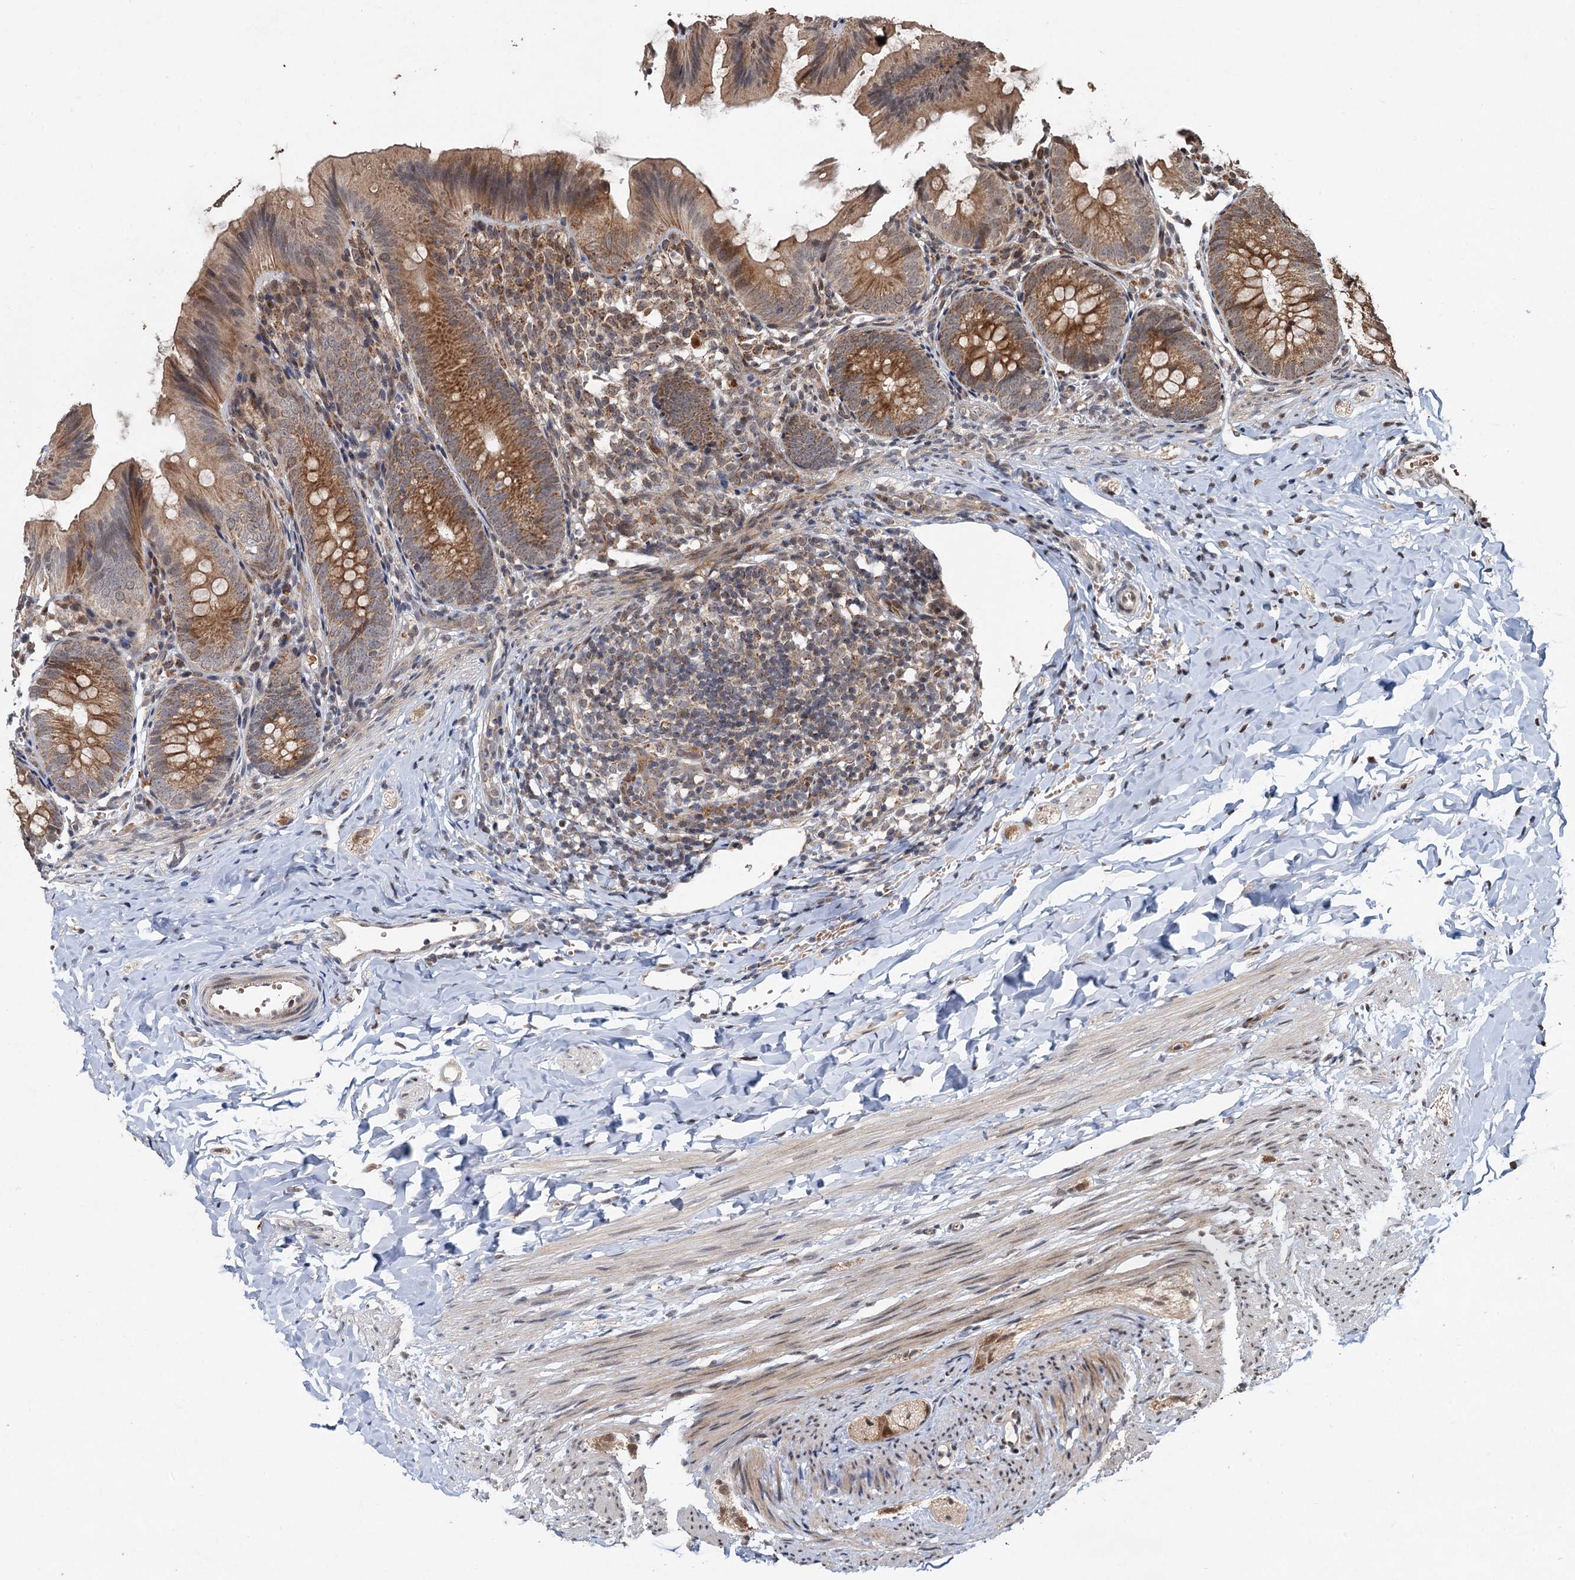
{"staining": {"intensity": "moderate", "quantity": ">75%", "location": "cytoplasmic/membranous"}, "tissue": "appendix", "cell_type": "Glandular cells", "image_type": "normal", "snomed": [{"axis": "morphology", "description": "Normal tissue, NOS"}, {"axis": "topography", "description": "Appendix"}], "caption": "Immunohistochemistry (IHC) (DAB (3,3'-diaminobenzidine)) staining of benign appendix shows moderate cytoplasmic/membranous protein expression in about >75% of glandular cells.", "gene": "REP15", "patient": {"sex": "male", "age": 1}}